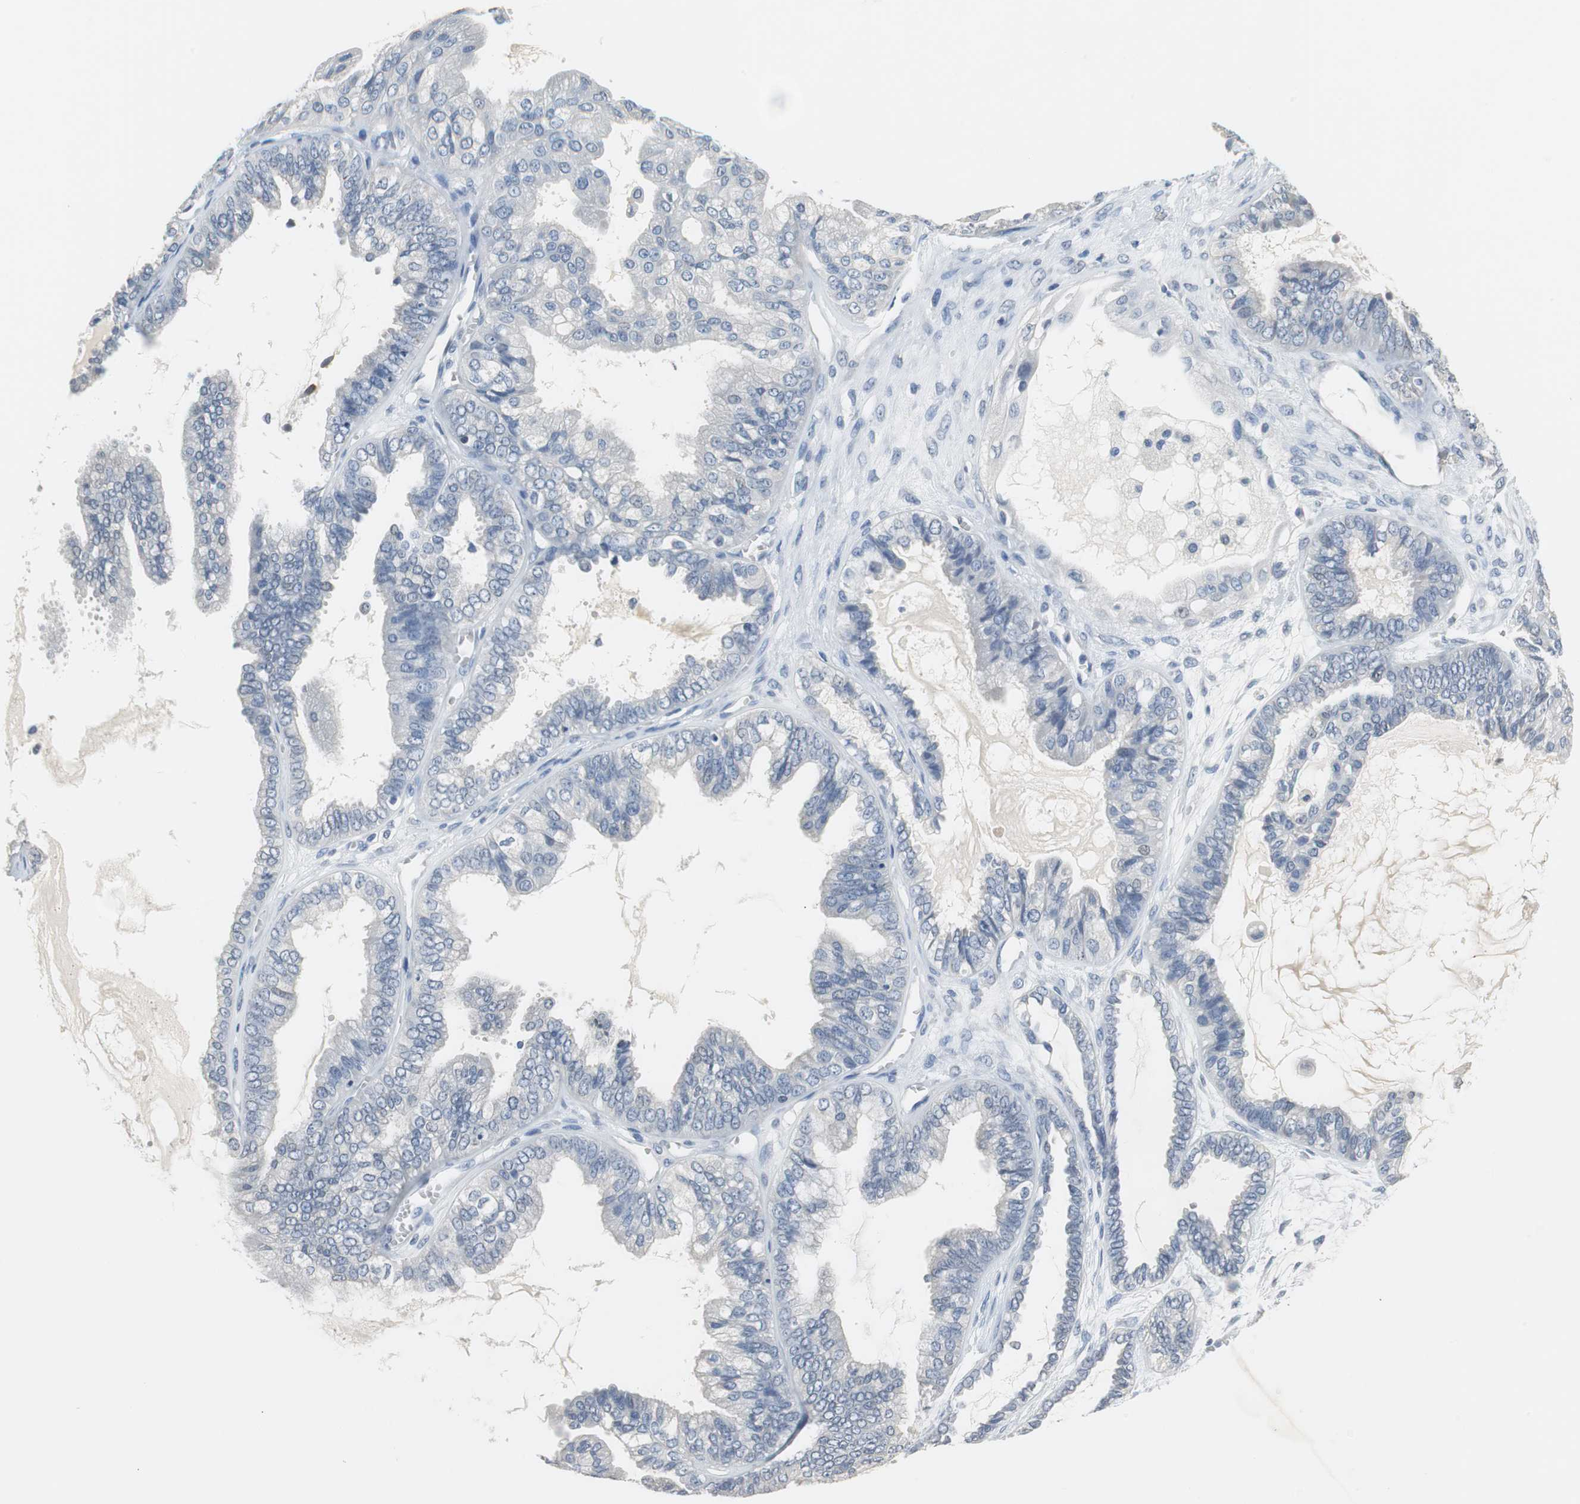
{"staining": {"intensity": "negative", "quantity": "none", "location": "none"}, "tissue": "ovarian cancer", "cell_type": "Tumor cells", "image_type": "cancer", "snomed": [{"axis": "morphology", "description": "Carcinoma, NOS"}, {"axis": "morphology", "description": "Carcinoma, endometroid"}, {"axis": "topography", "description": "Ovary"}], "caption": "Immunohistochemistry of ovarian carcinoma reveals no expression in tumor cells.", "gene": "MUC7", "patient": {"sex": "female", "age": 50}}